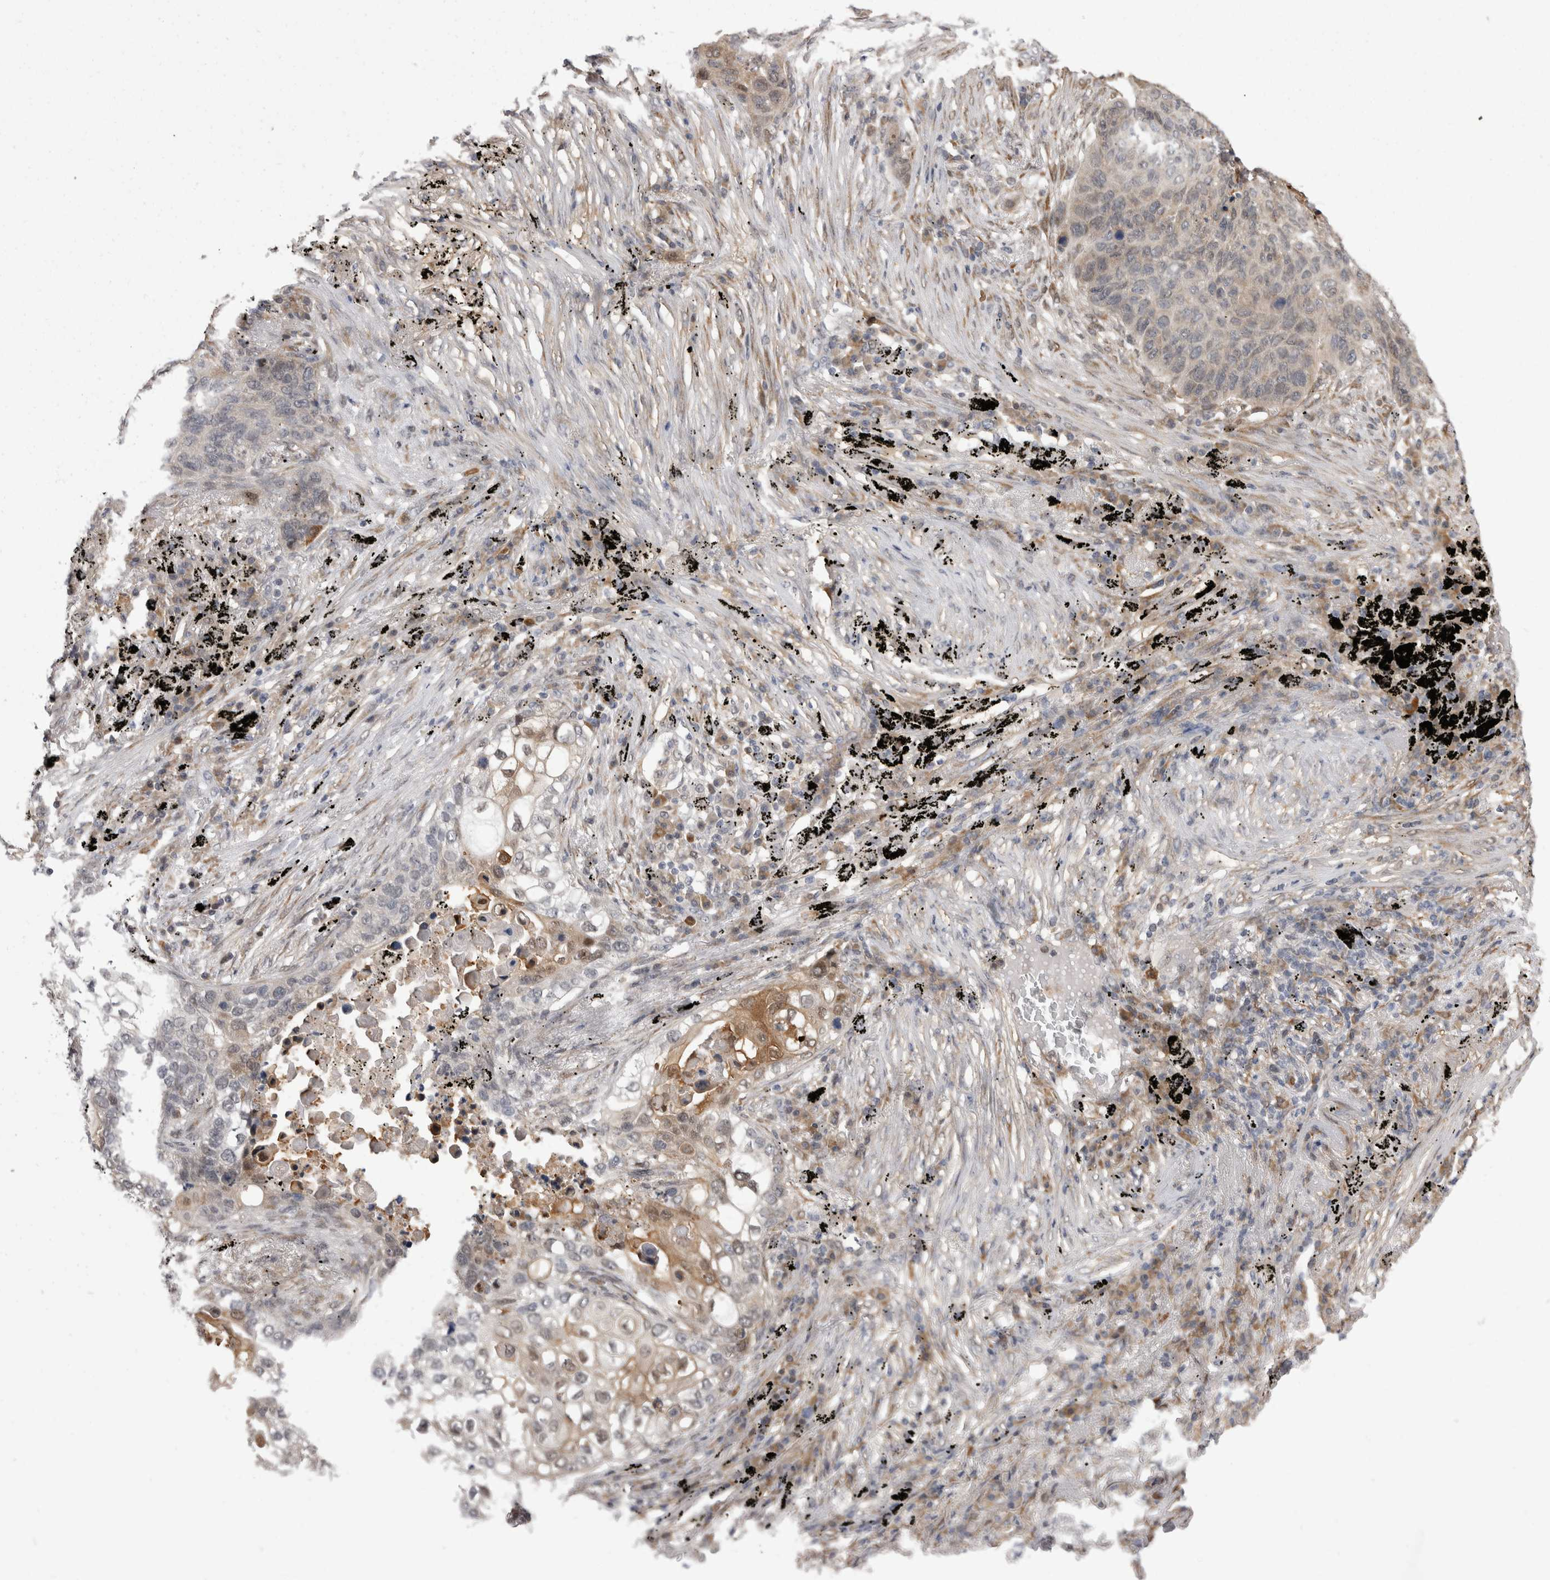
{"staining": {"intensity": "moderate", "quantity": "<25%", "location": "cytoplasmic/membranous,nuclear"}, "tissue": "lung cancer", "cell_type": "Tumor cells", "image_type": "cancer", "snomed": [{"axis": "morphology", "description": "Squamous cell carcinoma, NOS"}, {"axis": "topography", "description": "Lung"}], "caption": "Moderate cytoplasmic/membranous and nuclear staining is identified in about <25% of tumor cells in lung squamous cell carcinoma. Immunohistochemistry (ihc) stains the protein of interest in brown and the nuclei are stained blue.", "gene": "CHIC2", "patient": {"sex": "female", "age": 63}}